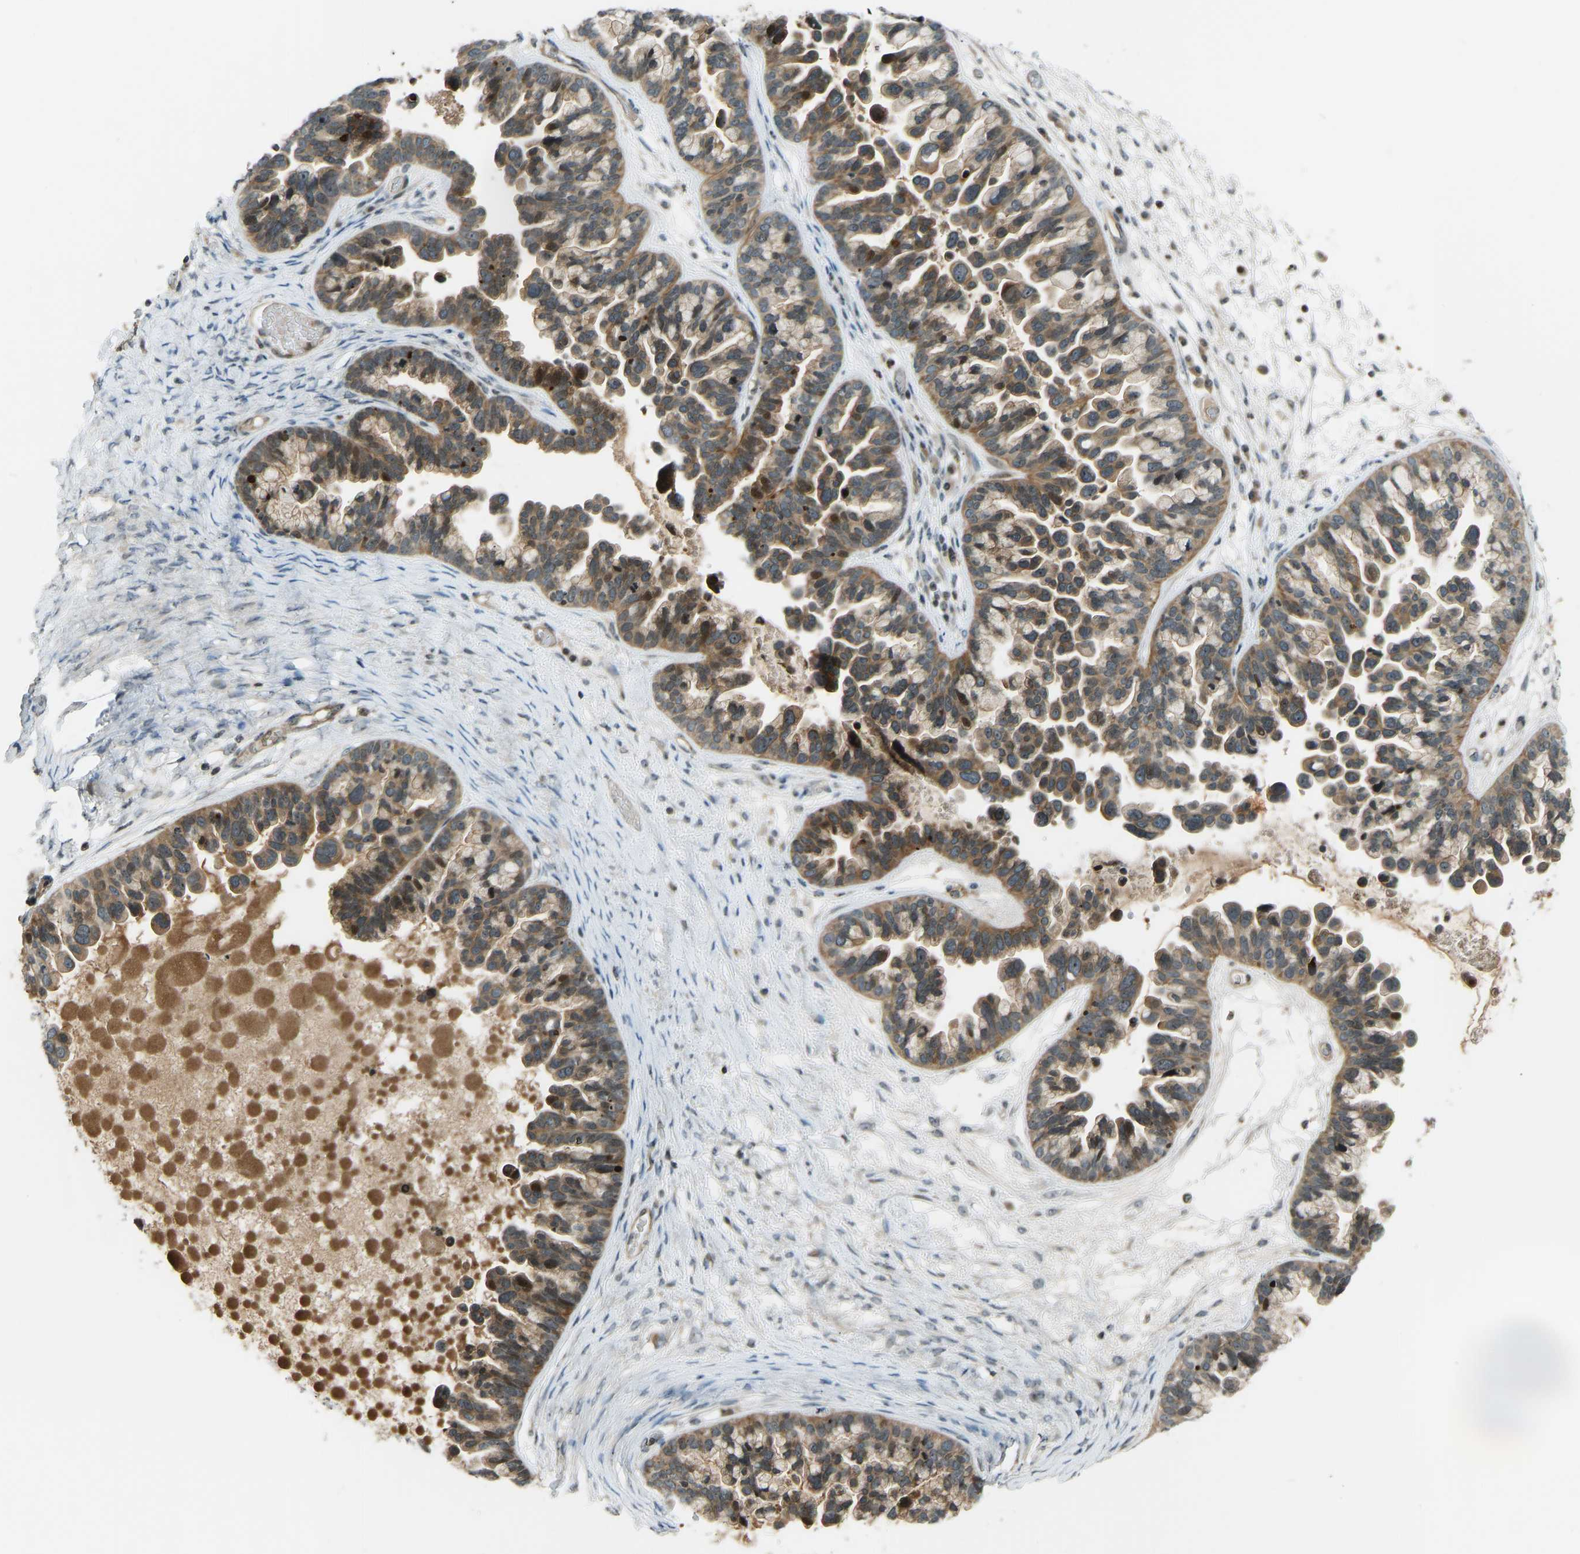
{"staining": {"intensity": "moderate", "quantity": ">75%", "location": "cytoplasmic/membranous,nuclear"}, "tissue": "ovarian cancer", "cell_type": "Tumor cells", "image_type": "cancer", "snomed": [{"axis": "morphology", "description": "Cystadenocarcinoma, serous, NOS"}, {"axis": "topography", "description": "Ovary"}], "caption": "Protein expression analysis of human ovarian cancer reveals moderate cytoplasmic/membranous and nuclear positivity in about >75% of tumor cells.", "gene": "SVOPL", "patient": {"sex": "female", "age": 56}}